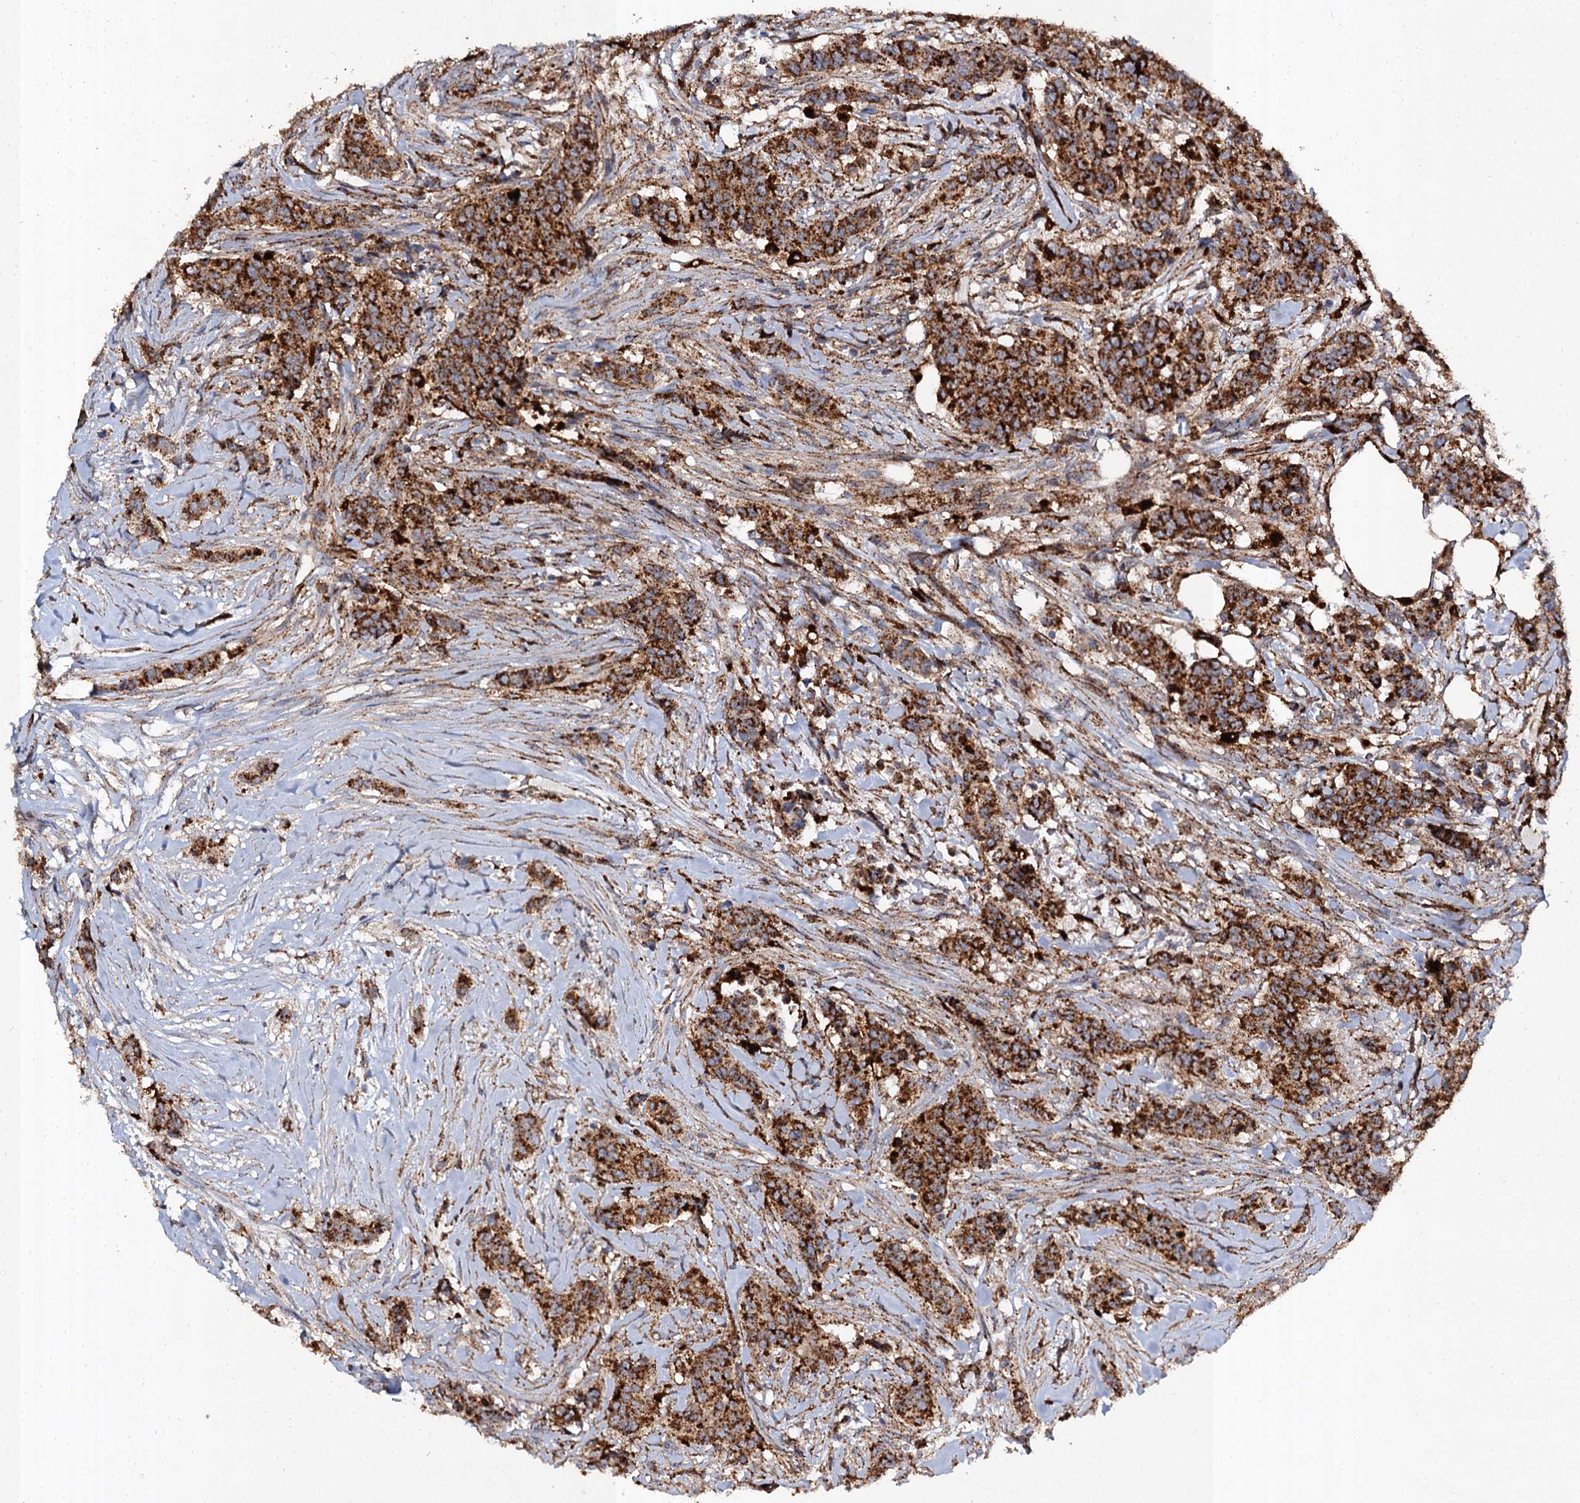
{"staining": {"intensity": "strong", "quantity": ">75%", "location": "cytoplasmic/membranous"}, "tissue": "breast cancer", "cell_type": "Tumor cells", "image_type": "cancer", "snomed": [{"axis": "morphology", "description": "Duct carcinoma"}, {"axis": "topography", "description": "Breast"}], "caption": "IHC of human breast intraductal carcinoma reveals high levels of strong cytoplasmic/membranous positivity in approximately >75% of tumor cells.", "gene": "GBA1", "patient": {"sex": "female", "age": 40}}